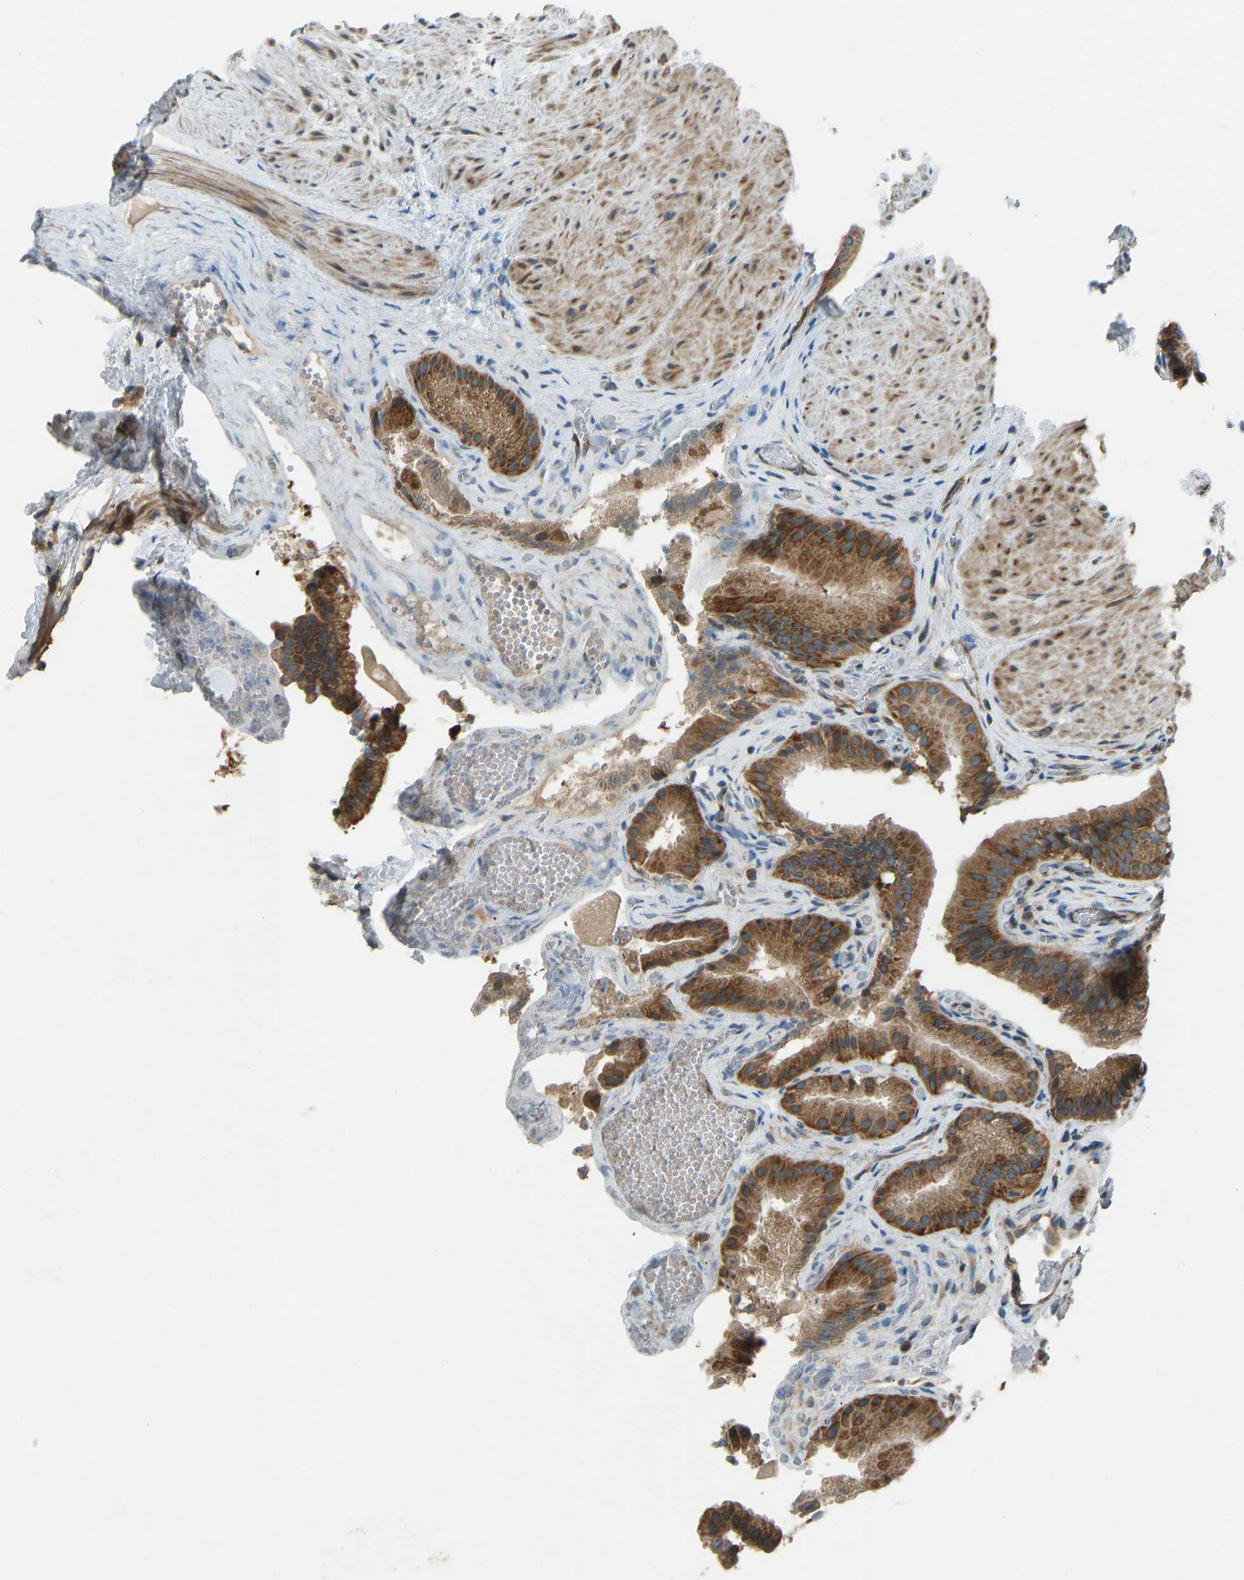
{"staining": {"intensity": "strong", "quantity": ">75%", "location": "cytoplasmic/membranous"}, "tissue": "gallbladder", "cell_type": "Glandular cells", "image_type": "normal", "snomed": [{"axis": "morphology", "description": "Normal tissue, NOS"}, {"axis": "topography", "description": "Gallbladder"}], "caption": "This histopathology image shows immunohistochemistry staining of benign human gallbladder, with high strong cytoplasmic/membranous staining in about >75% of glandular cells.", "gene": "STAU2", "patient": {"sex": "male", "age": 49}}